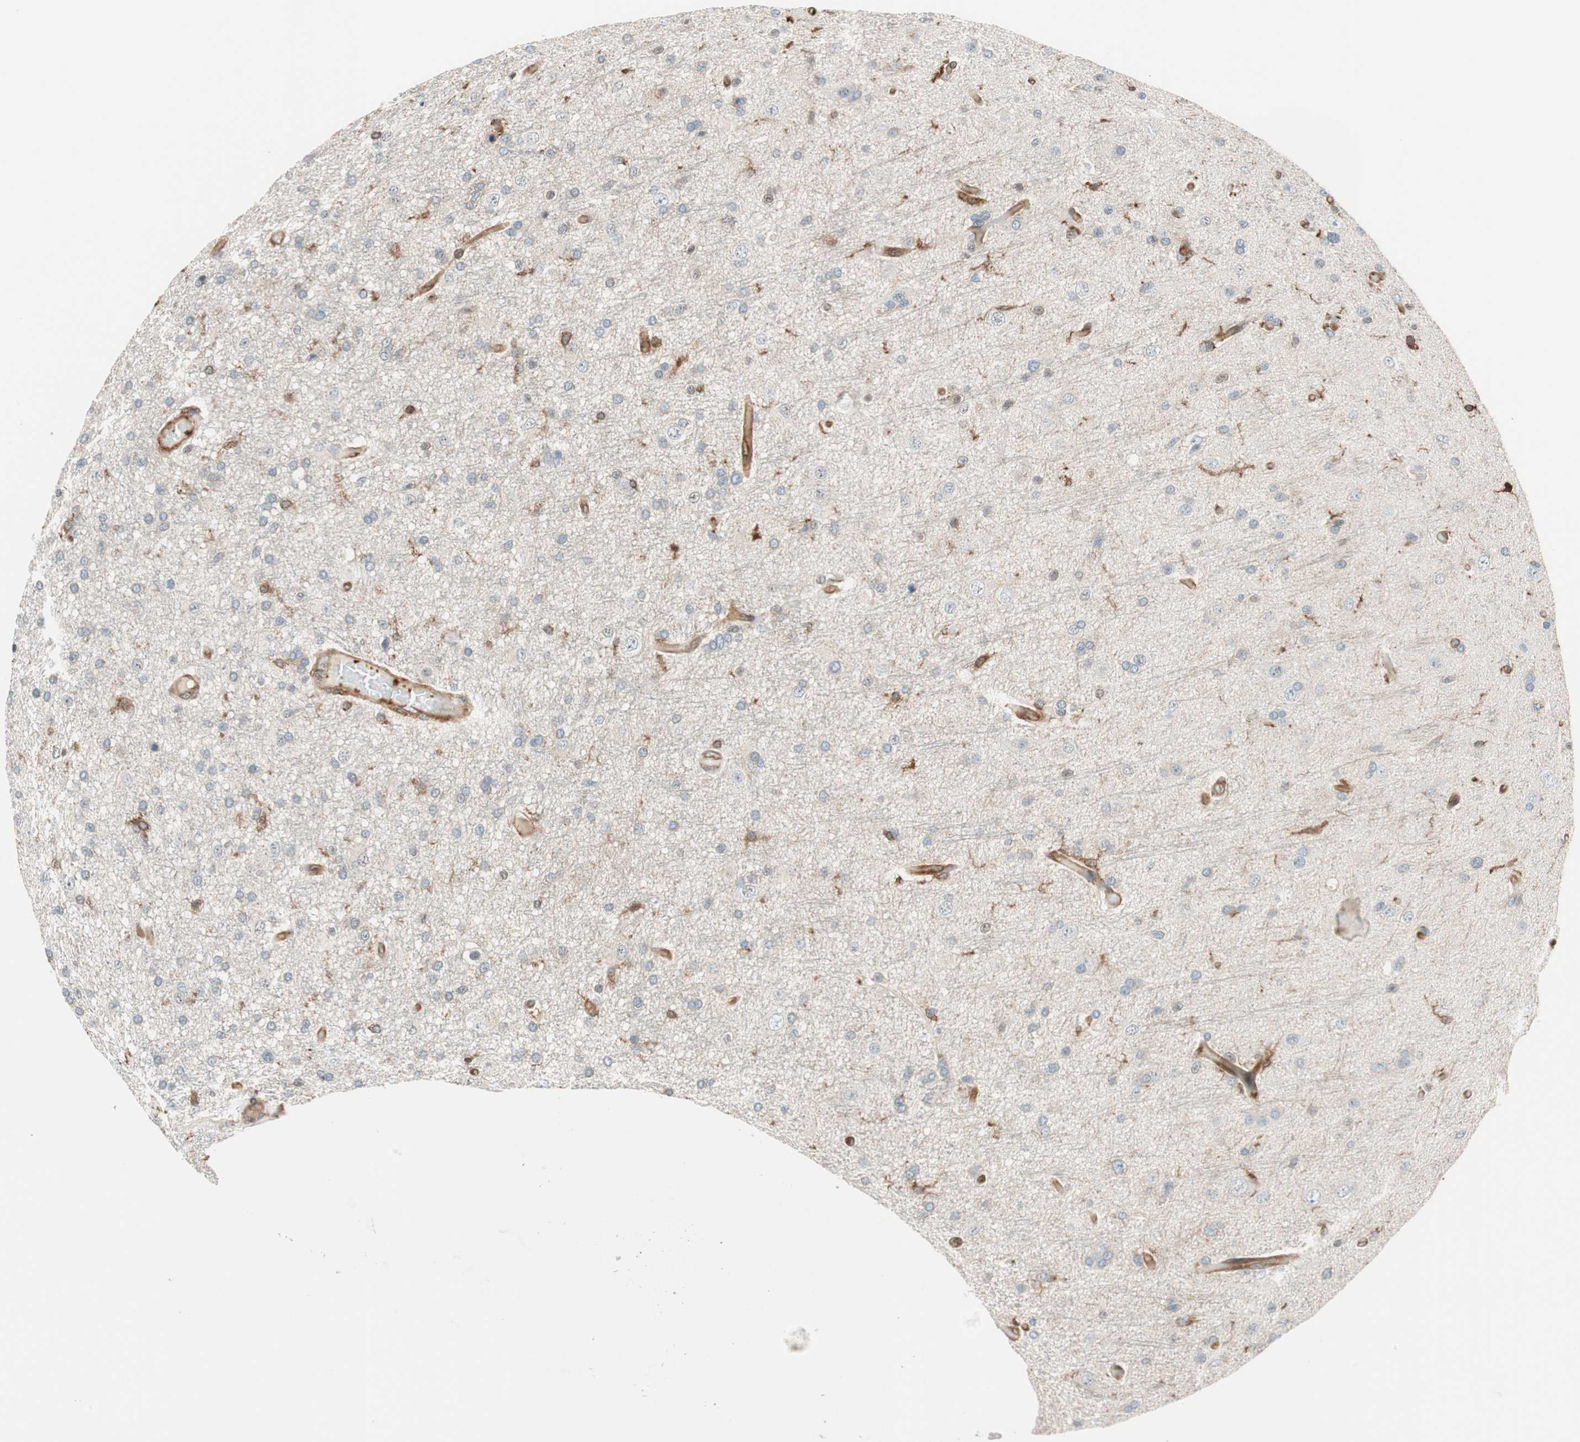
{"staining": {"intensity": "moderate", "quantity": "<25%", "location": "cytoplasmic/membranous"}, "tissue": "glioma", "cell_type": "Tumor cells", "image_type": "cancer", "snomed": [{"axis": "morphology", "description": "Glioma, malignant, High grade"}, {"axis": "topography", "description": "Brain"}], "caption": "Glioma stained with a protein marker demonstrates moderate staining in tumor cells.", "gene": "VASP", "patient": {"sex": "male", "age": 33}}